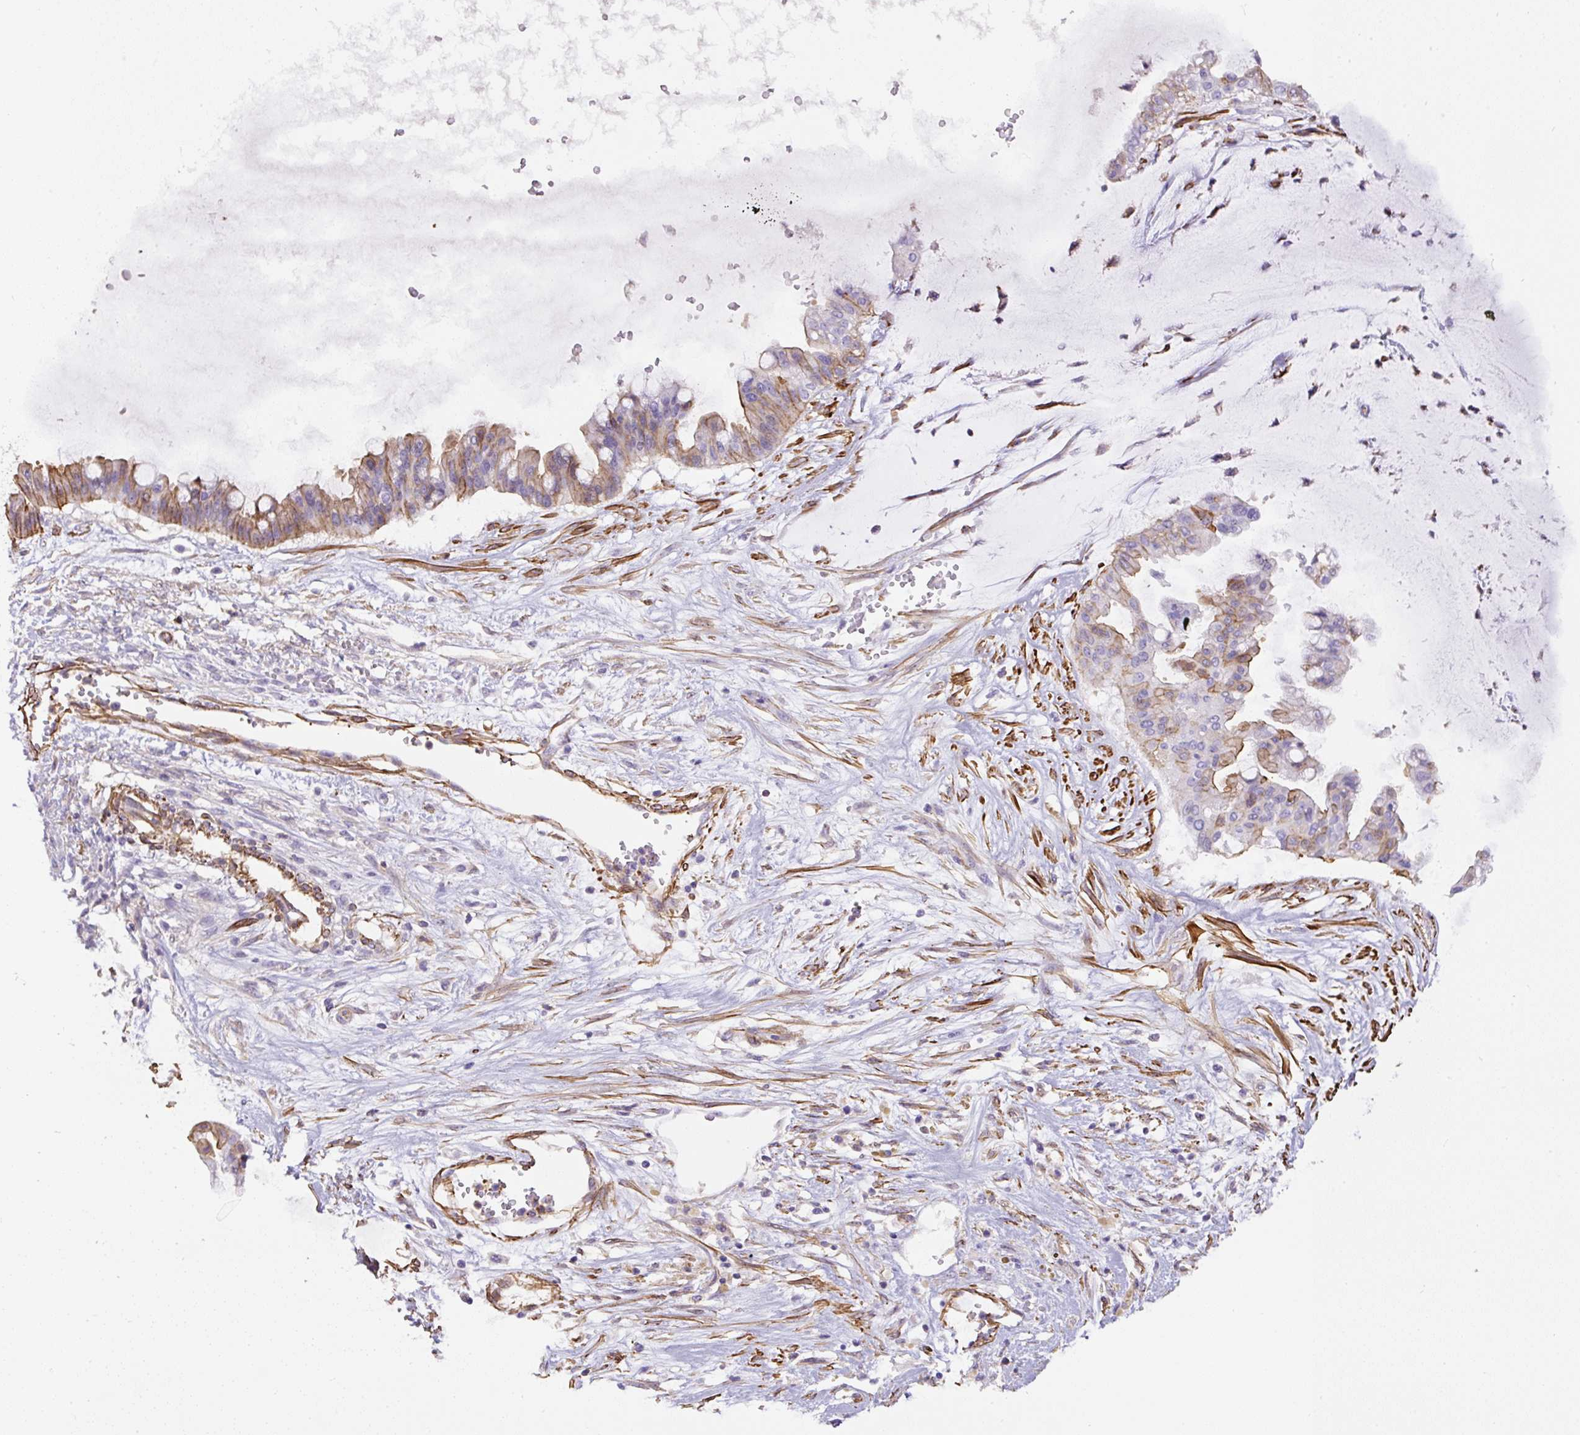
{"staining": {"intensity": "moderate", "quantity": "25%-75%", "location": "cytoplasmic/membranous"}, "tissue": "ovarian cancer", "cell_type": "Tumor cells", "image_type": "cancer", "snomed": [{"axis": "morphology", "description": "Cystadenocarcinoma, mucinous, NOS"}, {"axis": "topography", "description": "Ovary"}], "caption": "Immunohistochemical staining of ovarian cancer demonstrates medium levels of moderate cytoplasmic/membranous protein expression in approximately 25%-75% of tumor cells.", "gene": "B3GALT5", "patient": {"sex": "female", "age": 73}}